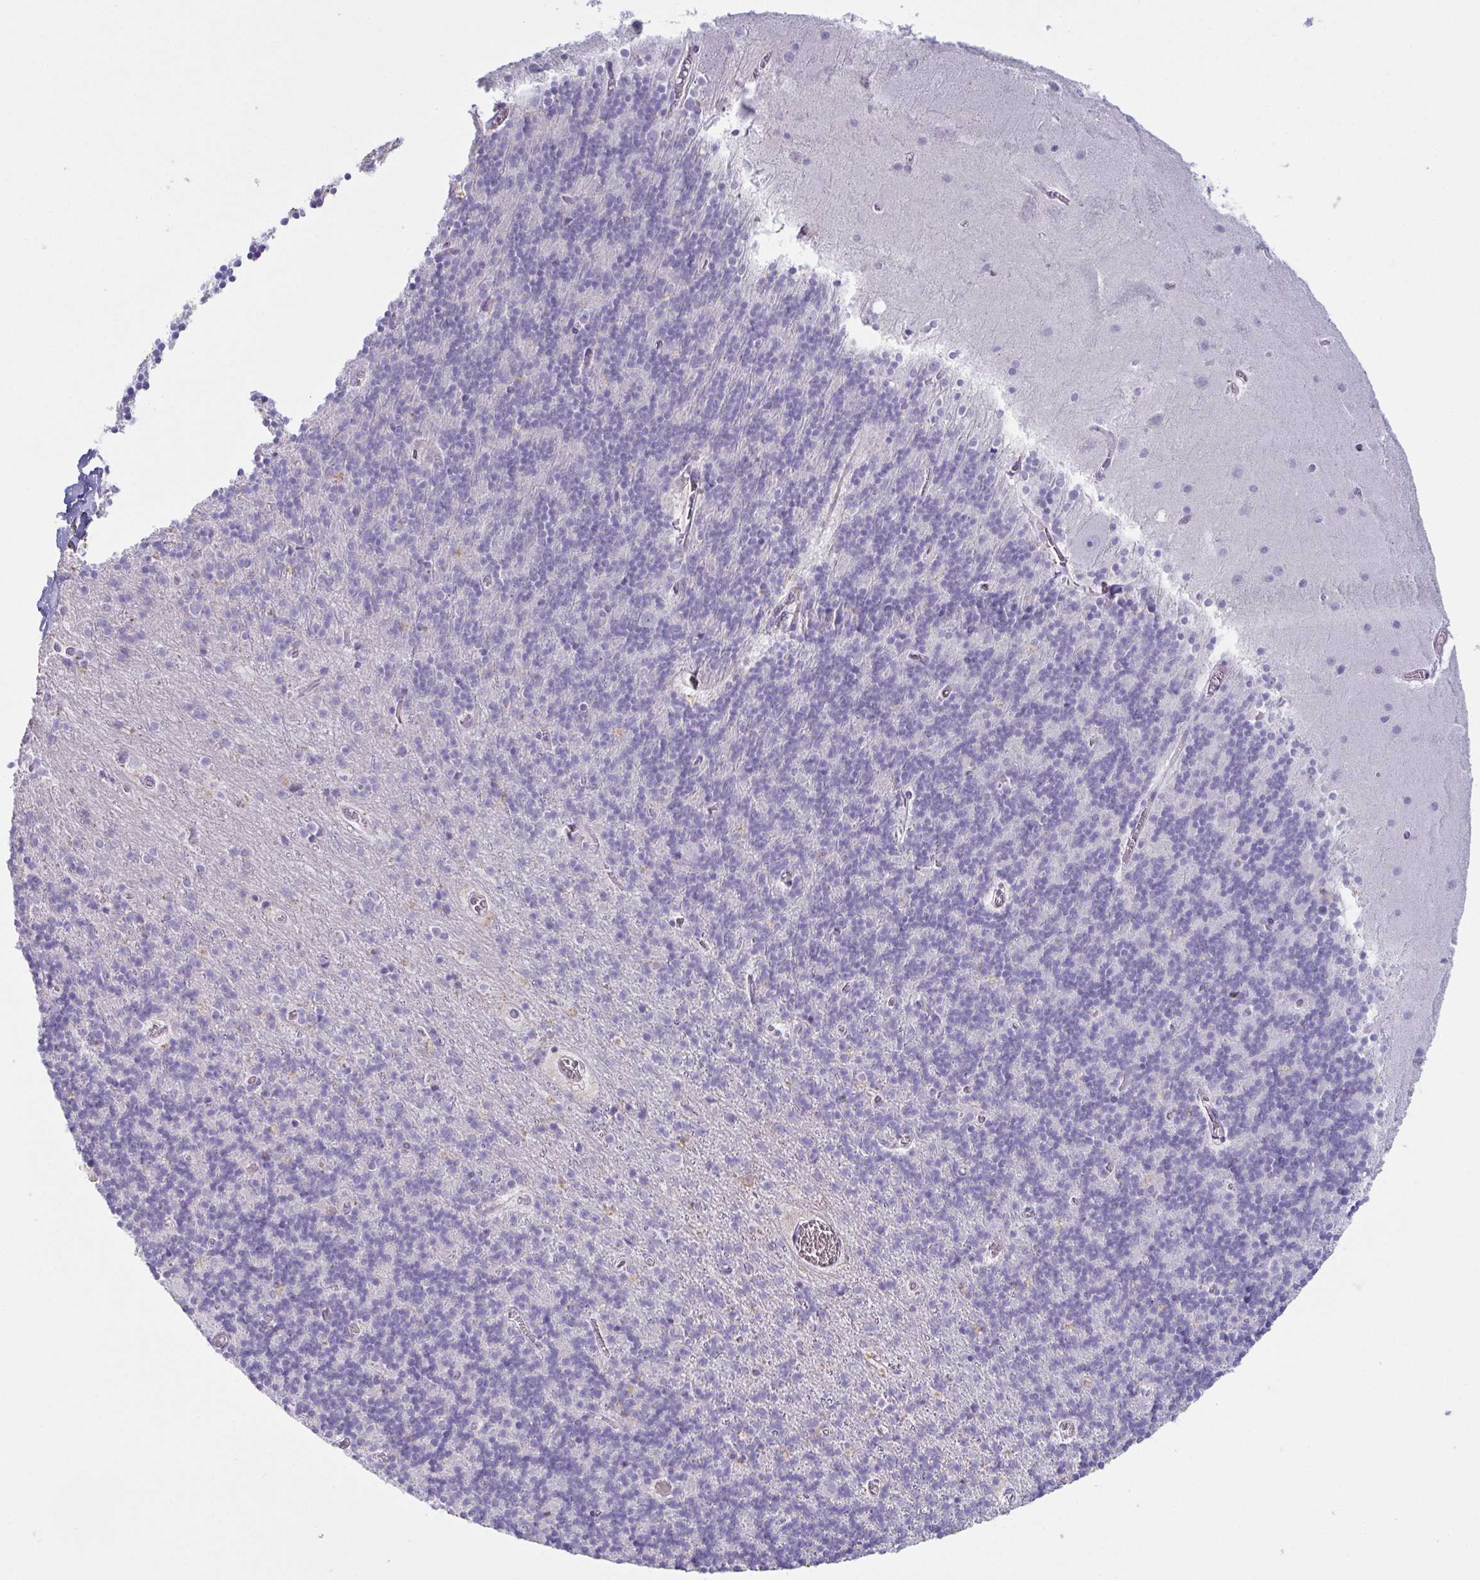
{"staining": {"intensity": "negative", "quantity": "none", "location": "none"}, "tissue": "cerebellum", "cell_type": "Cells in granular layer", "image_type": "normal", "snomed": [{"axis": "morphology", "description": "Normal tissue, NOS"}, {"axis": "topography", "description": "Cerebellum"}], "caption": "Cells in granular layer show no significant staining in unremarkable cerebellum. Nuclei are stained in blue.", "gene": "OR5P3", "patient": {"sex": "male", "age": 70}}